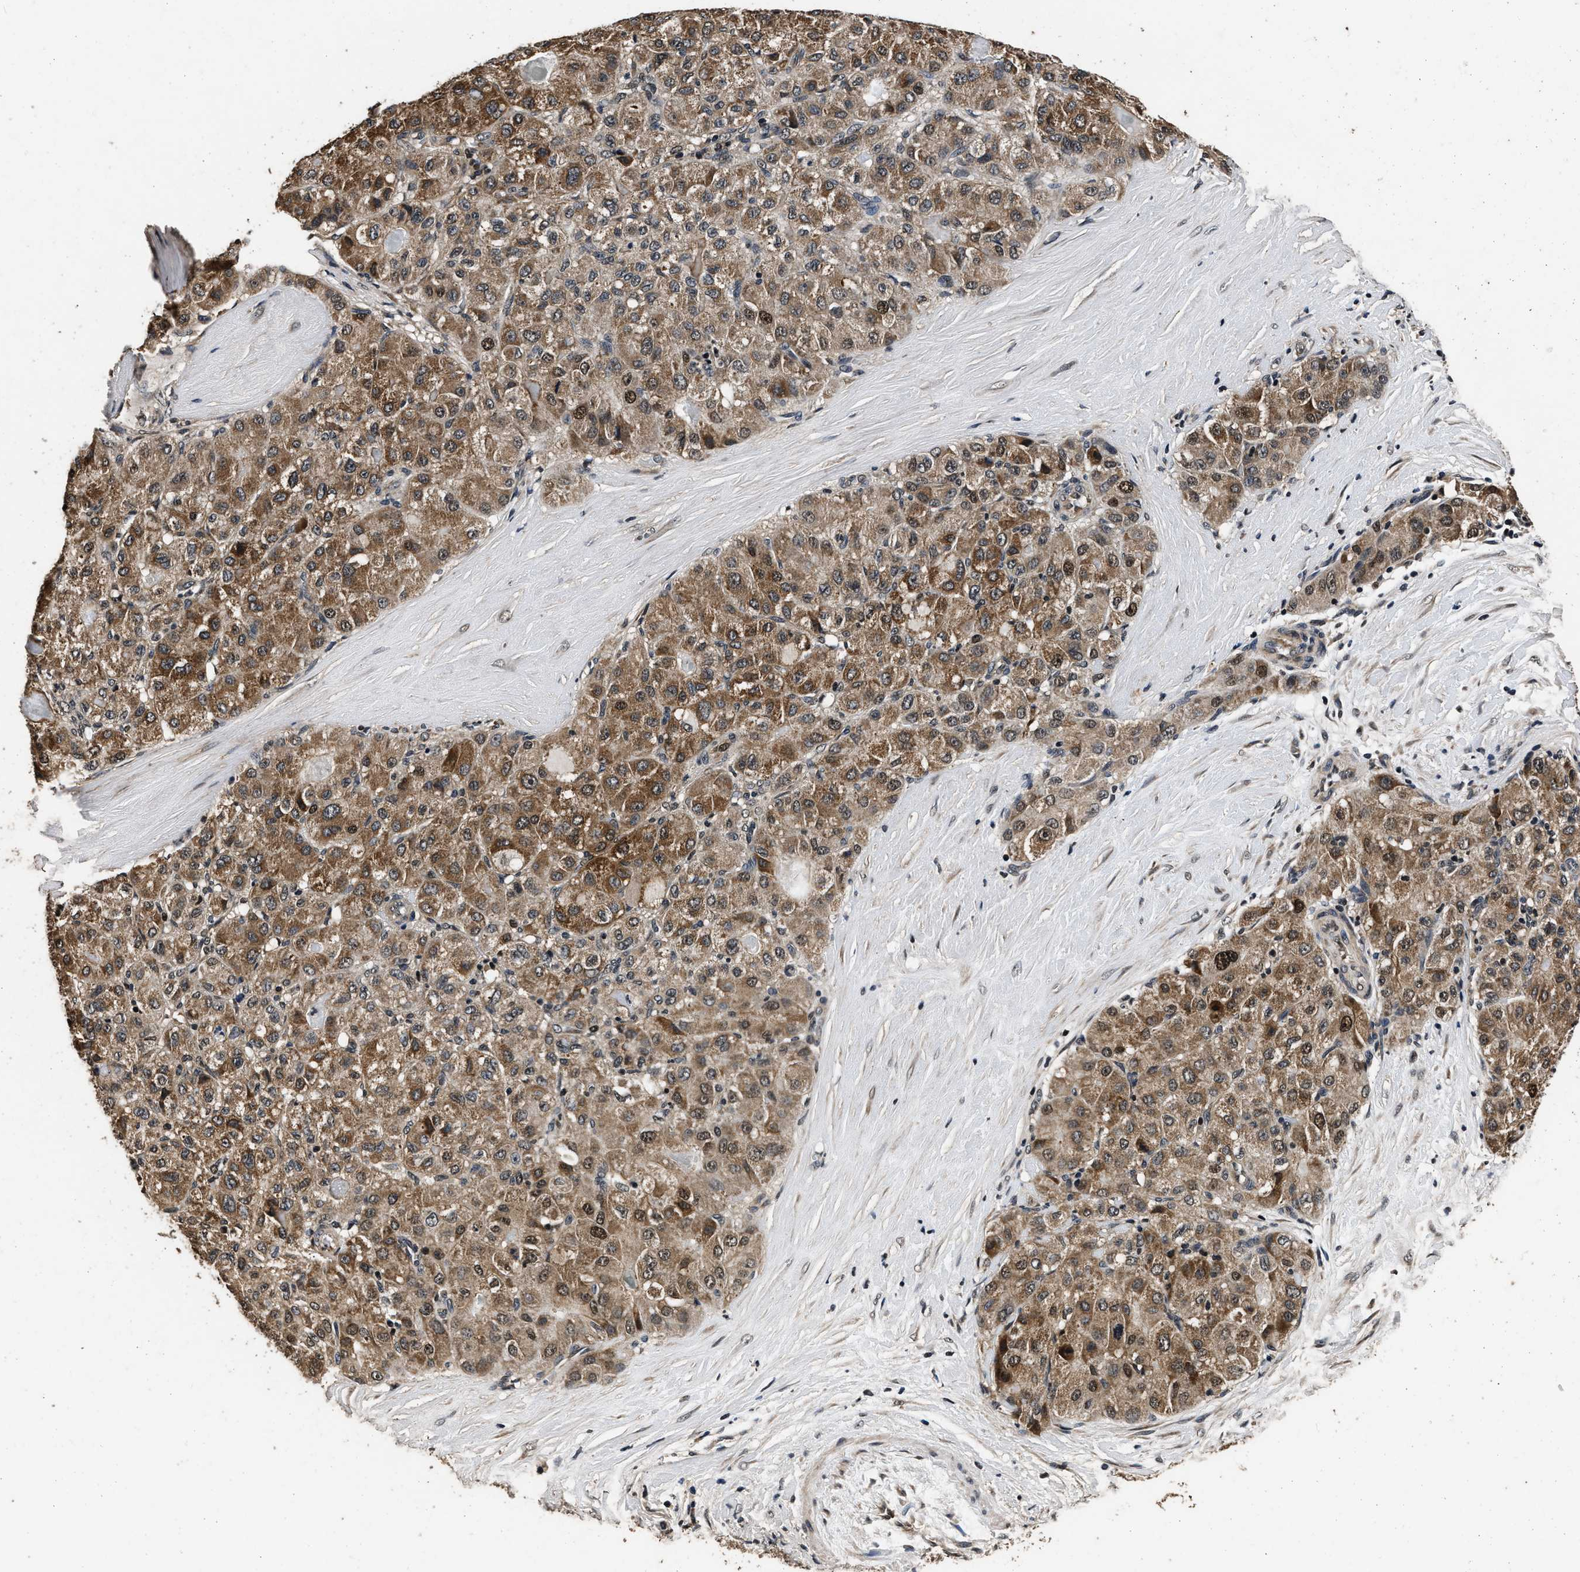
{"staining": {"intensity": "moderate", "quantity": ">75%", "location": "cytoplasmic/membranous"}, "tissue": "liver cancer", "cell_type": "Tumor cells", "image_type": "cancer", "snomed": [{"axis": "morphology", "description": "Cholangiocarcinoma"}, {"axis": "topography", "description": "Liver"}], "caption": "Protein expression analysis of human liver cancer (cholangiocarcinoma) reveals moderate cytoplasmic/membranous expression in about >75% of tumor cells.", "gene": "CSTF1", "patient": {"sex": "male", "age": 50}}